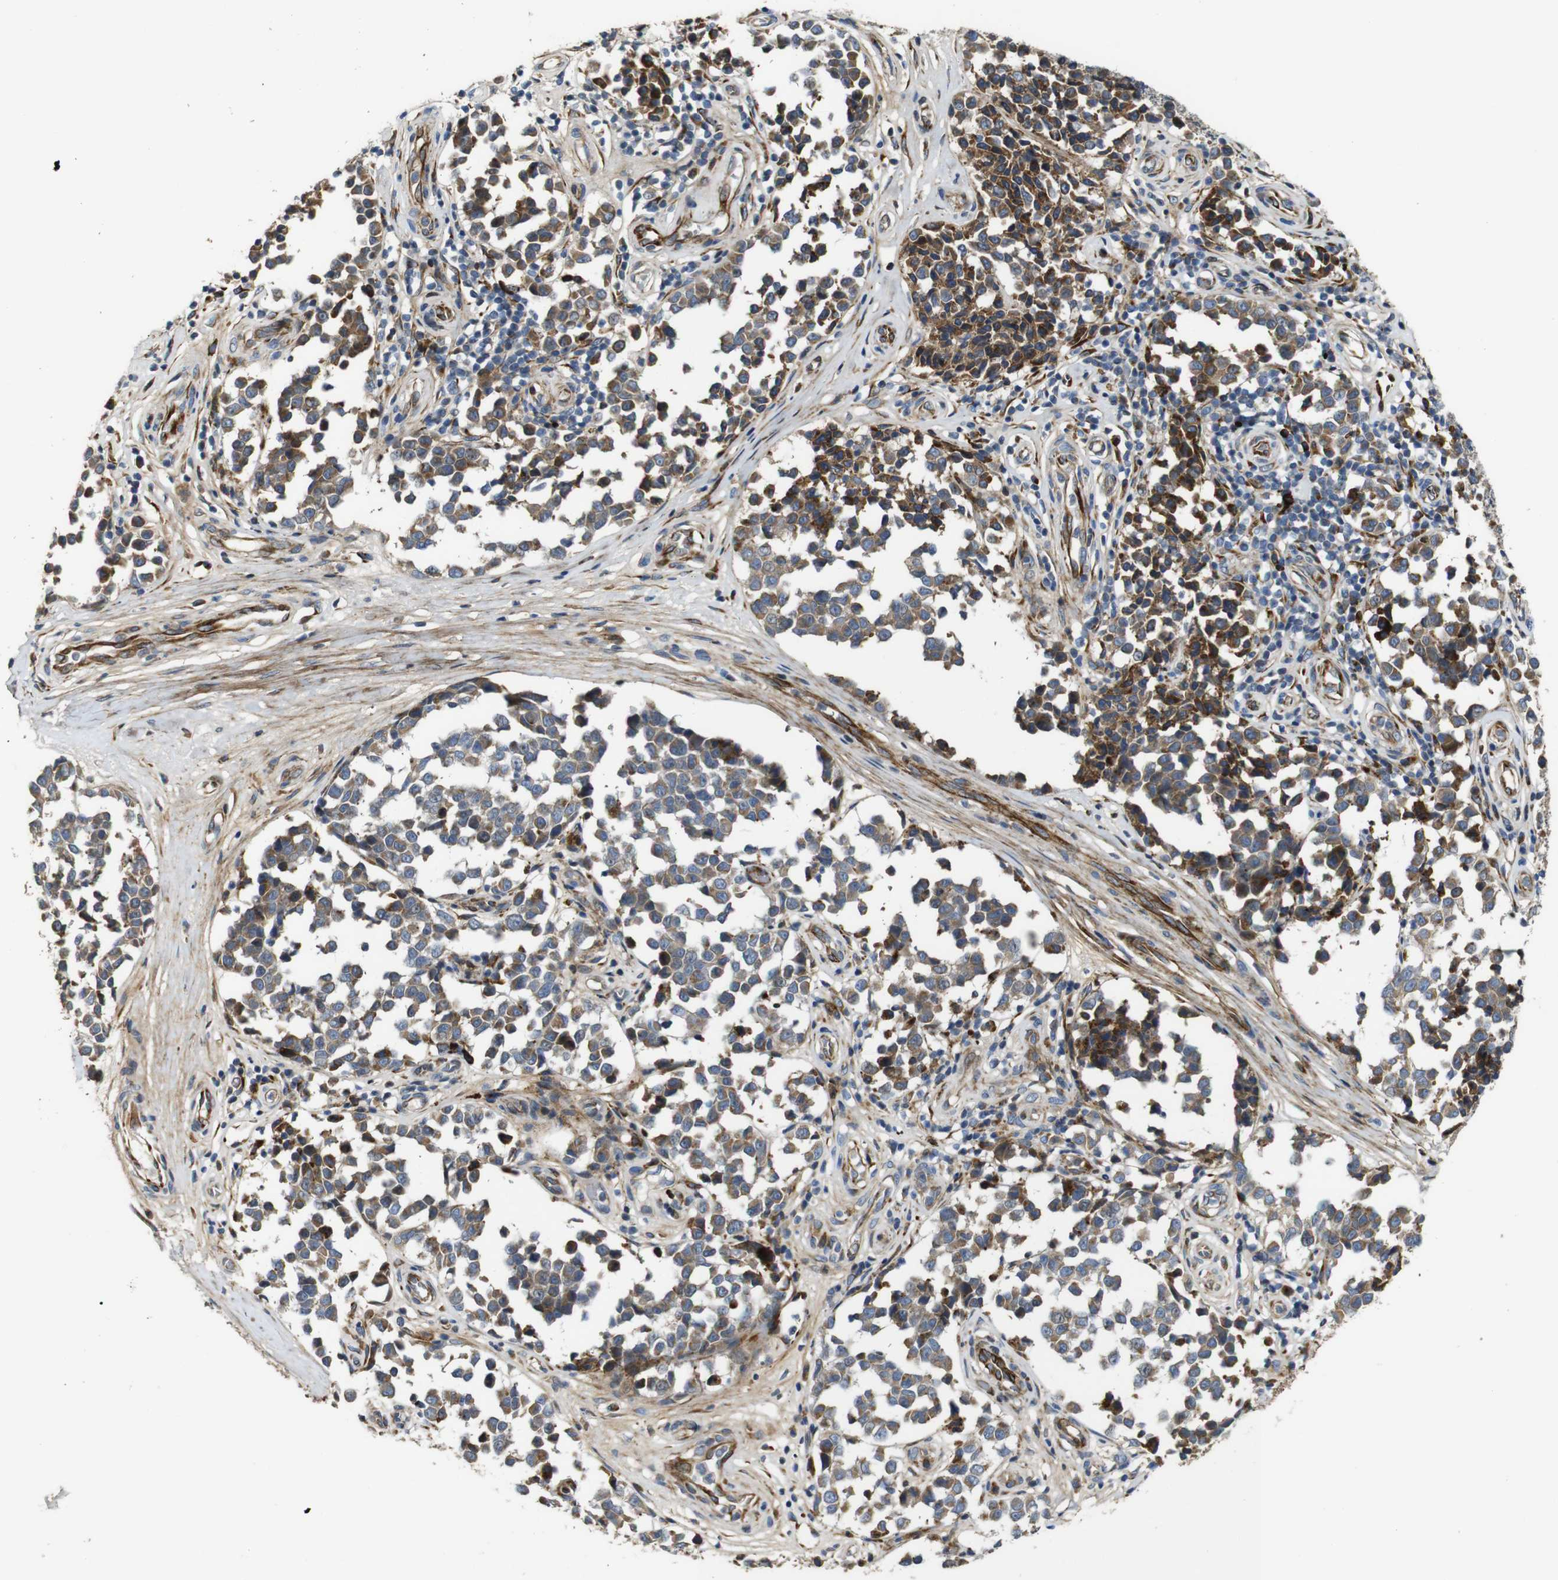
{"staining": {"intensity": "moderate", "quantity": ">75%", "location": "cytoplasmic/membranous"}, "tissue": "melanoma", "cell_type": "Tumor cells", "image_type": "cancer", "snomed": [{"axis": "morphology", "description": "Malignant melanoma, NOS"}, {"axis": "topography", "description": "Skin"}], "caption": "This micrograph reveals immunohistochemistry staining of human malignant melanoma, with medium moderate cytoplasmic/membranous expression in approximately >75% of tumor cells.", "gene": "UBE2G2", "patient": {"sex": "female", "age": 64}}